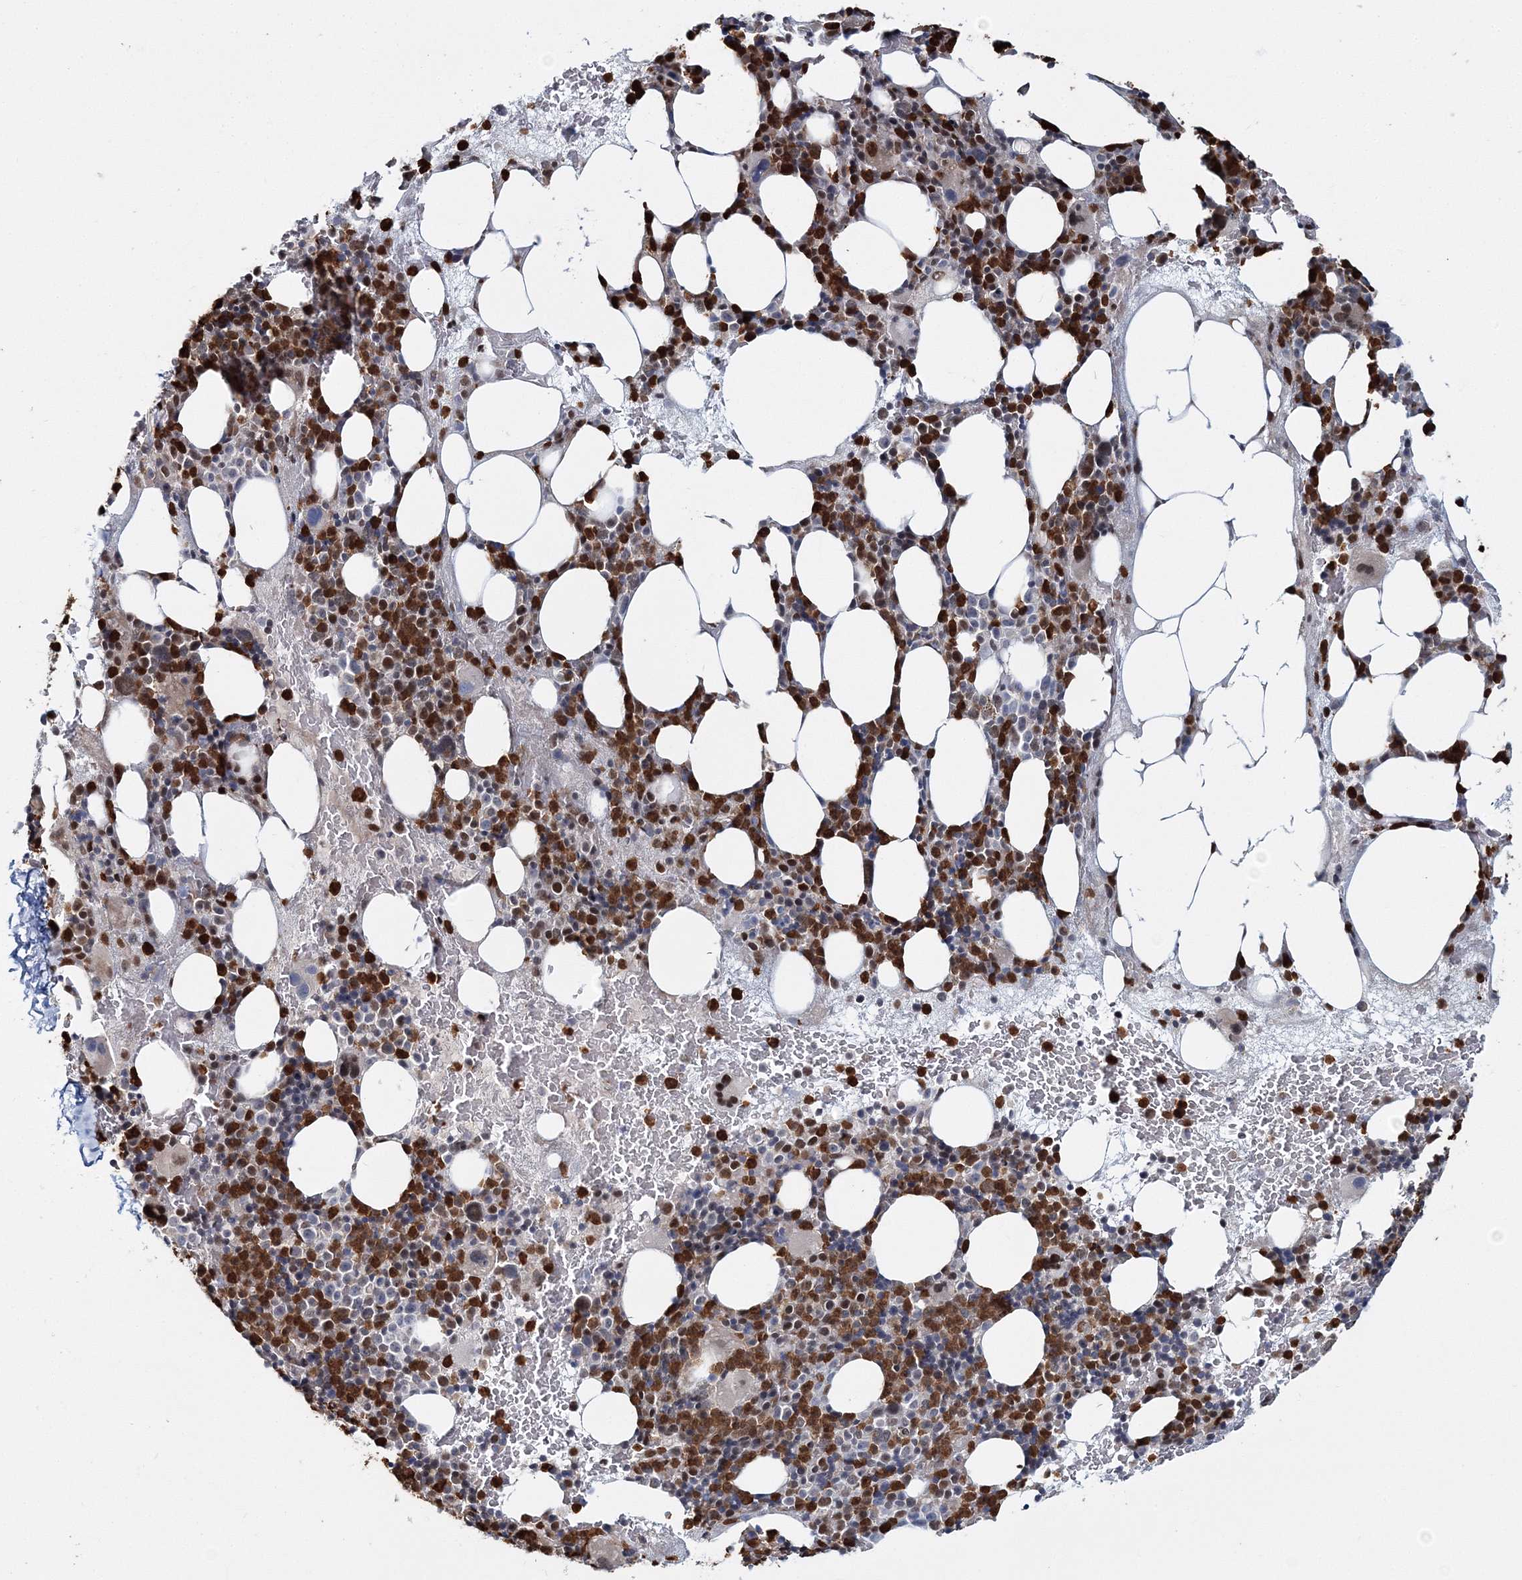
{"staining": {"intensity": "strong", "quantity": ">75%", "location": "nuclear"}, "tissue": "bone marrow", "cell_type": "Hematopoietic cells", "image_type": "normal", "snomed": [{"axis": "morphology", "description": "Normal tissue, NOS"}, {"axis": "topography", "description": "Bone marrow"}], "caption": "A brown stain shows strong nuclear staining of a protein in hematopoietic cells of benign bone marrow.", "gene": "ENSG00000290315", "patient": {"sex": "male", "age": 89}}